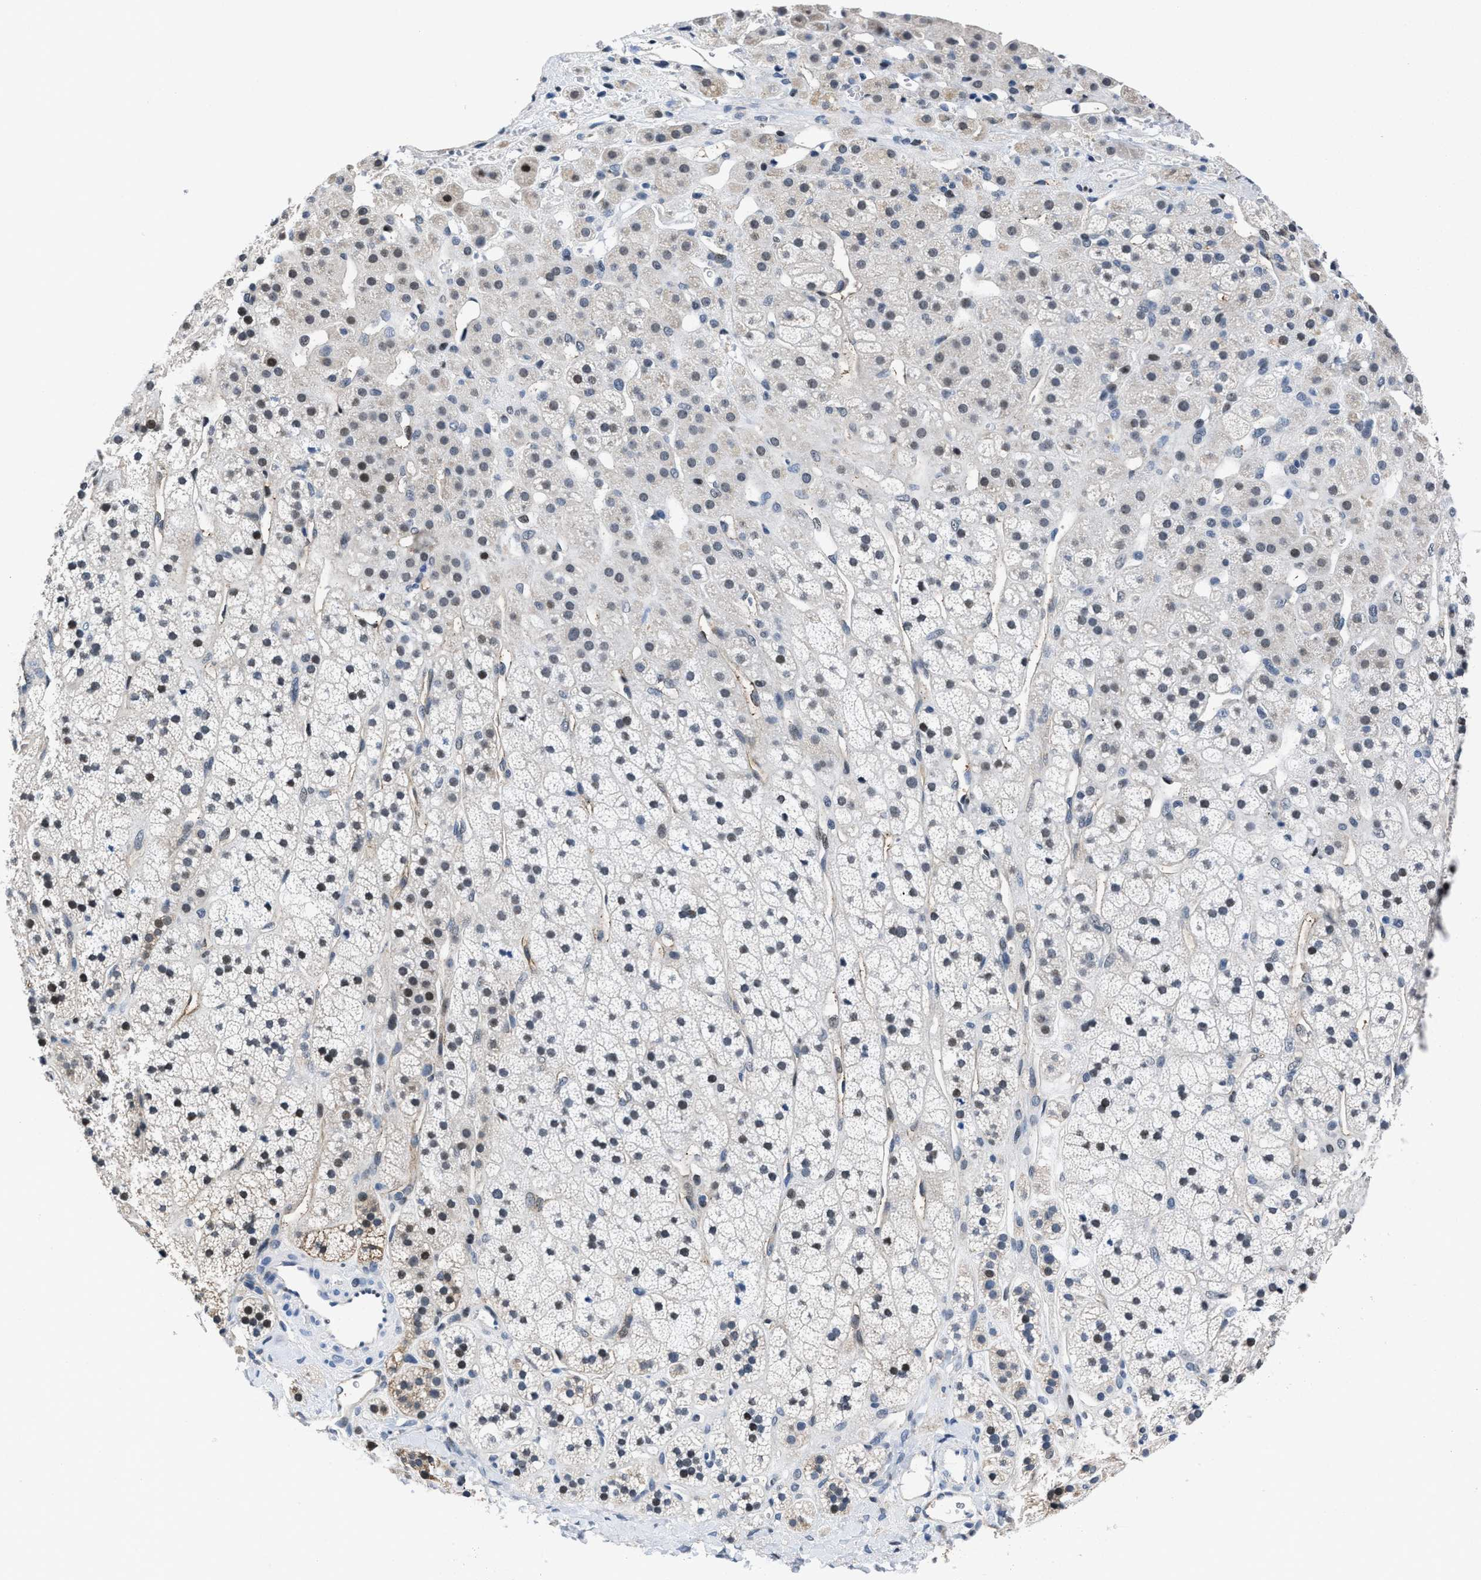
{"staining": {"intensity": "moderate", "quantity": "<25%", "location": "nuclear"}, "tissue": "adrenal gland", "cell_type": "Glandular cells", "image_type": "normal", "snomed": [{"axis": "morphology", "description": "Normal tissue, NOS"}, {"axis": "topography", "description": "Adrenal gland"}], "caption": "Immunohistochemistry (IHC) staining of benign adrenal gland, which demonstrates low levels of moderate nuclear expression in about <25% of glandular cells indicating moderate nuclear protein staining. The staining was performed using DAB (brown) for protein detection and nuclei were counterstained in hematoxylin (blue).", "gene": "MARCKSL1", "patient": {"sex": "male", "age": 56}}